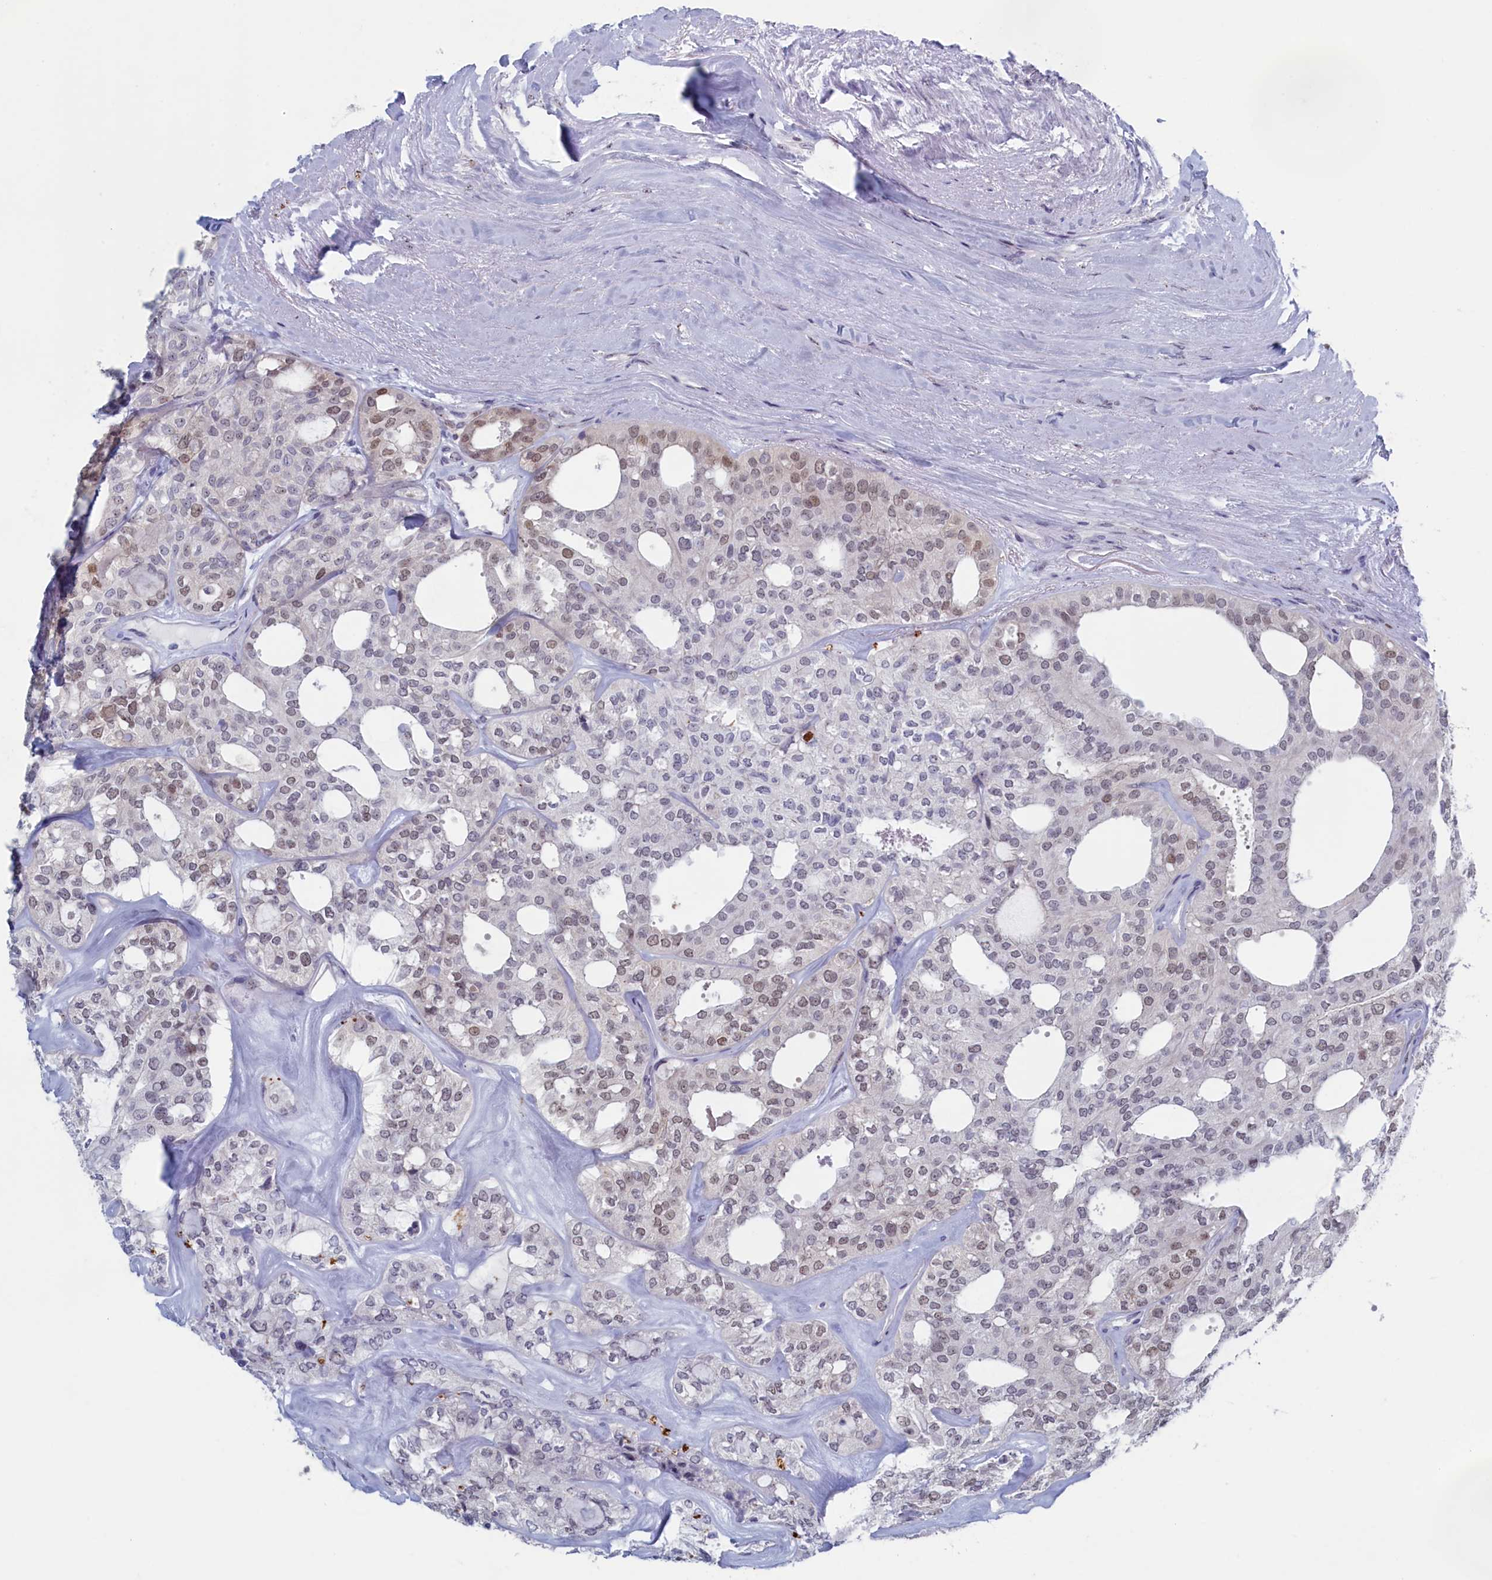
{"staining": {"intensity": "moderate", "quantity": "<25%", "location": "nuclear"}, "tissue": "thyroid cancer", "cell_type": "Tumor cells", "image_type": "cancer", "snomed": [{"axis": "morphology", "description": "Follicular adenoma carcinoma, NOS"}, {"axis": "topography", "description": "Thyroid gland"}], "caption": "Immunohistochemical staining of human thyroid cancer shows low levels of moderate nuclear protein expression in approximately <25% of tumor cells.", "gene": "WDR76", "patient": {"sex": "male", "age": 75}}